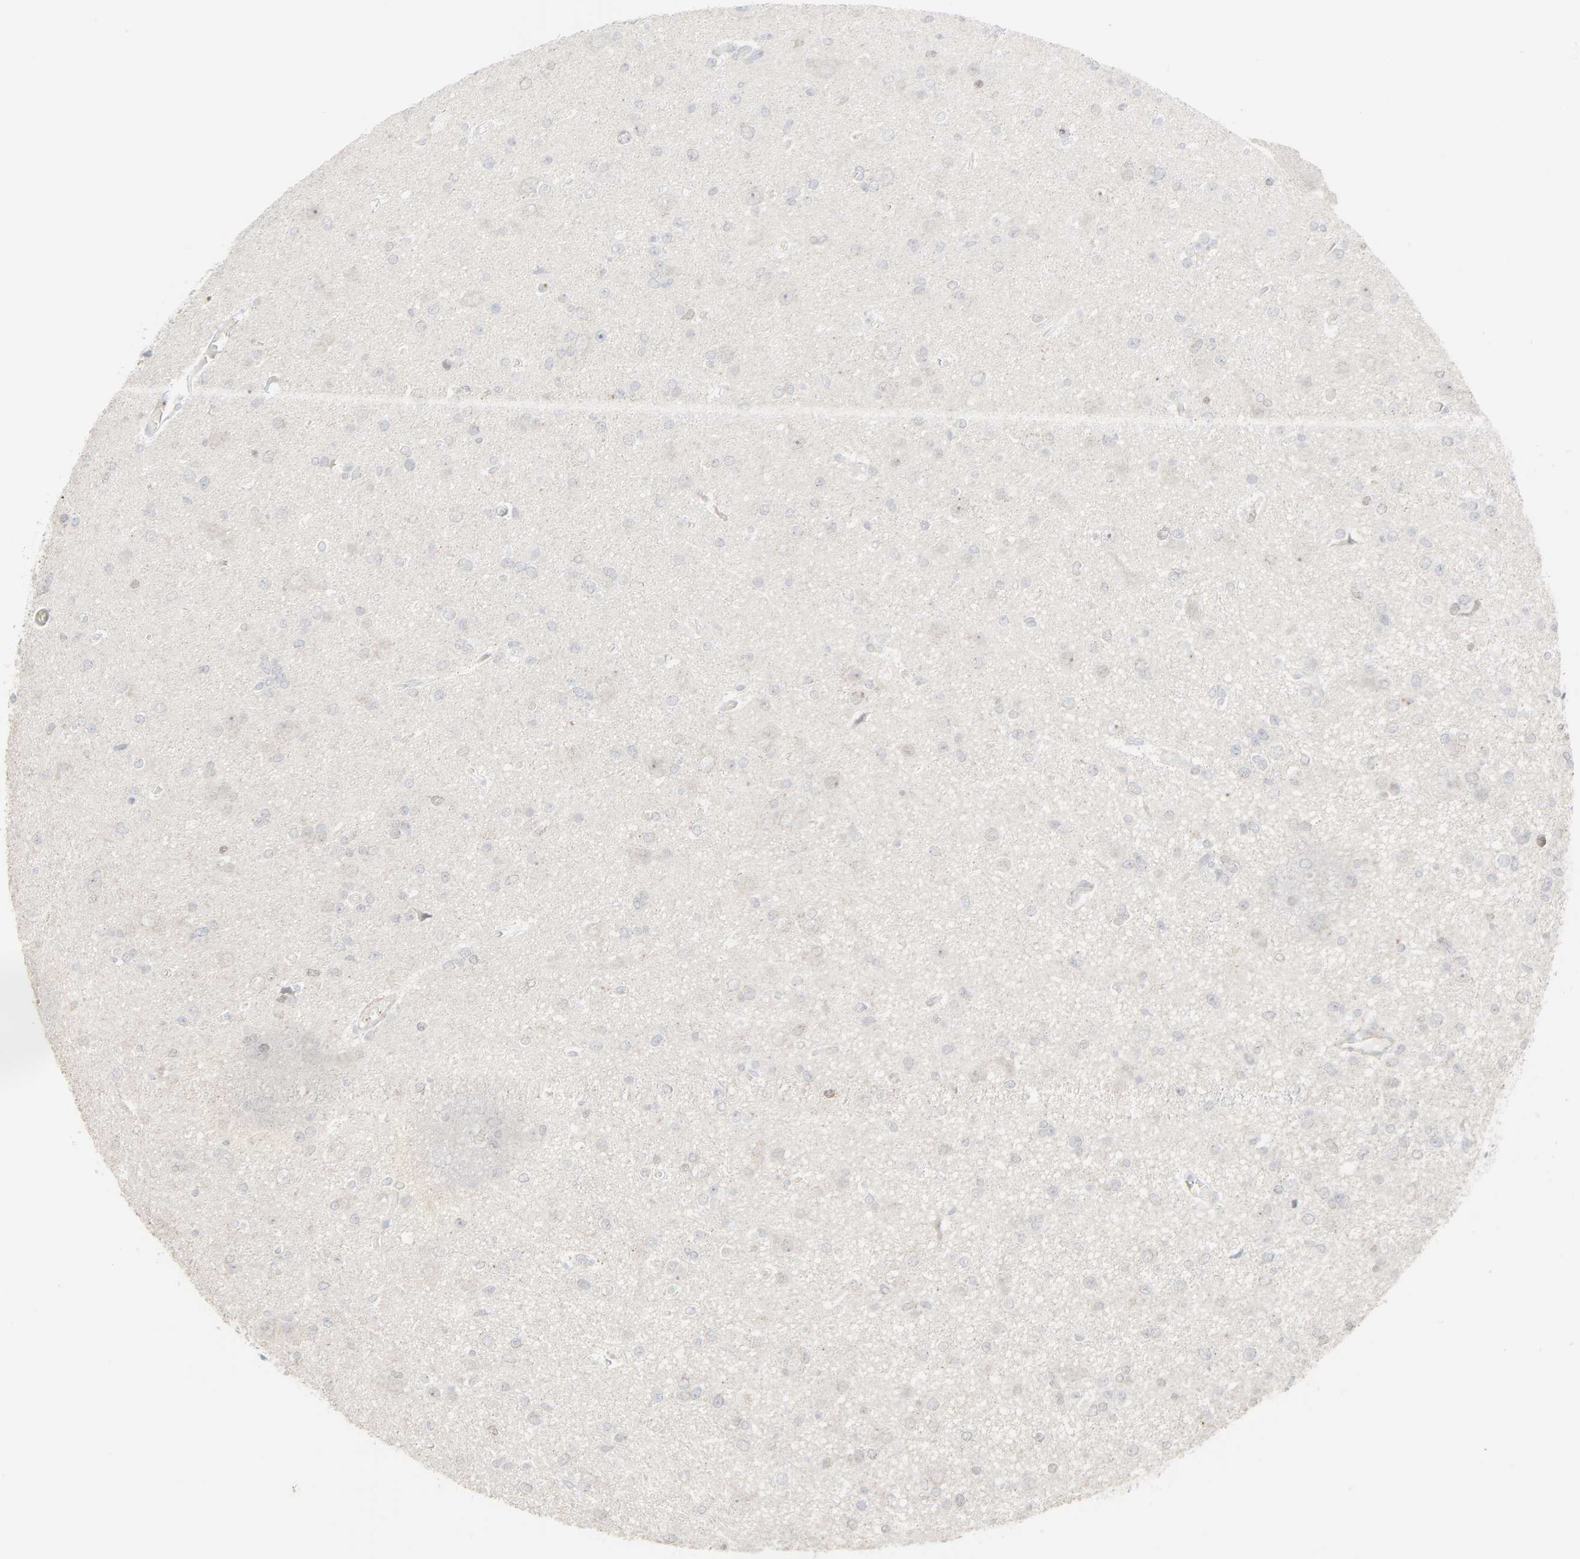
{"staining": {"intensity": "negative", "quantity": "none", "location": "none"}, "tissue": "glioma", "cell_type": "Tumor cells", "image_type": "cancer", "snomed": [{"axis": "morphology", "description": "Glioma, malignant, Low grade"}, {"axis": "topography", "description": "Brain"}], "caption": "Malignant glioma (low-grade) stained for a protein using IHC shows no staining tumor cells.", "gene": "NEUROD1", "patient": {"sex": "male", "age": 42}}